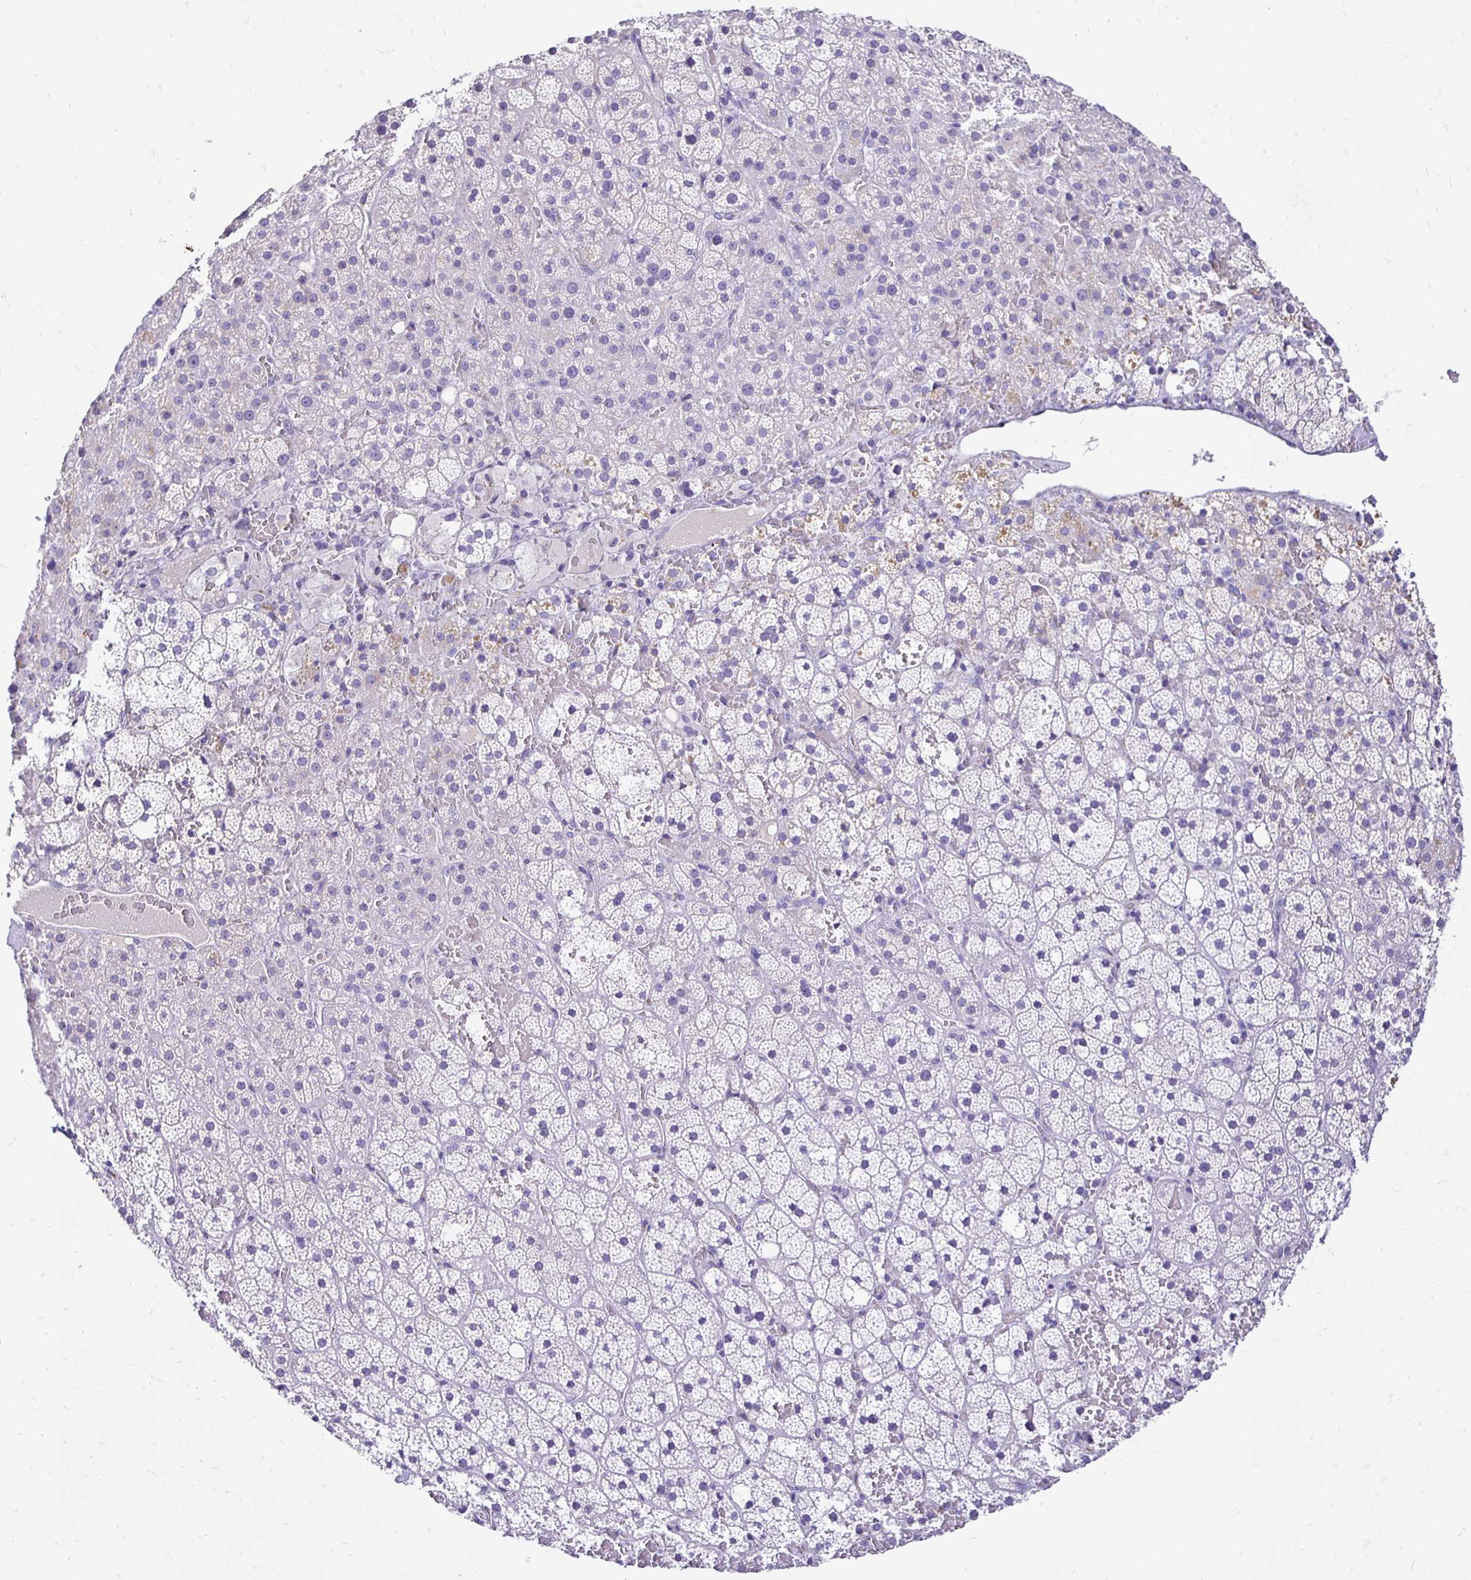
{"staining": {"intensity": "negative", "quantity": "none", "location": "none"}, "tissue": "adrenal gland", "cell_type": "Glandular cells", "image_type": "normal", "snomed": [{"axis": "morphology", "description": "Normal tissue, NOS"}, {"axis": "topography", "description": "Adrenal gland"}], "caption": "Adrenal gland was stained to show a protein in brown. There is no significant staining in glandular cells. Brightfield microscopy of immunohistochemistry stained with DAB (brown) and hematoxylin (blue), captured at high magnification.", "gene": "TAF1D", "patient": {"sex": "male", "age": 53}}